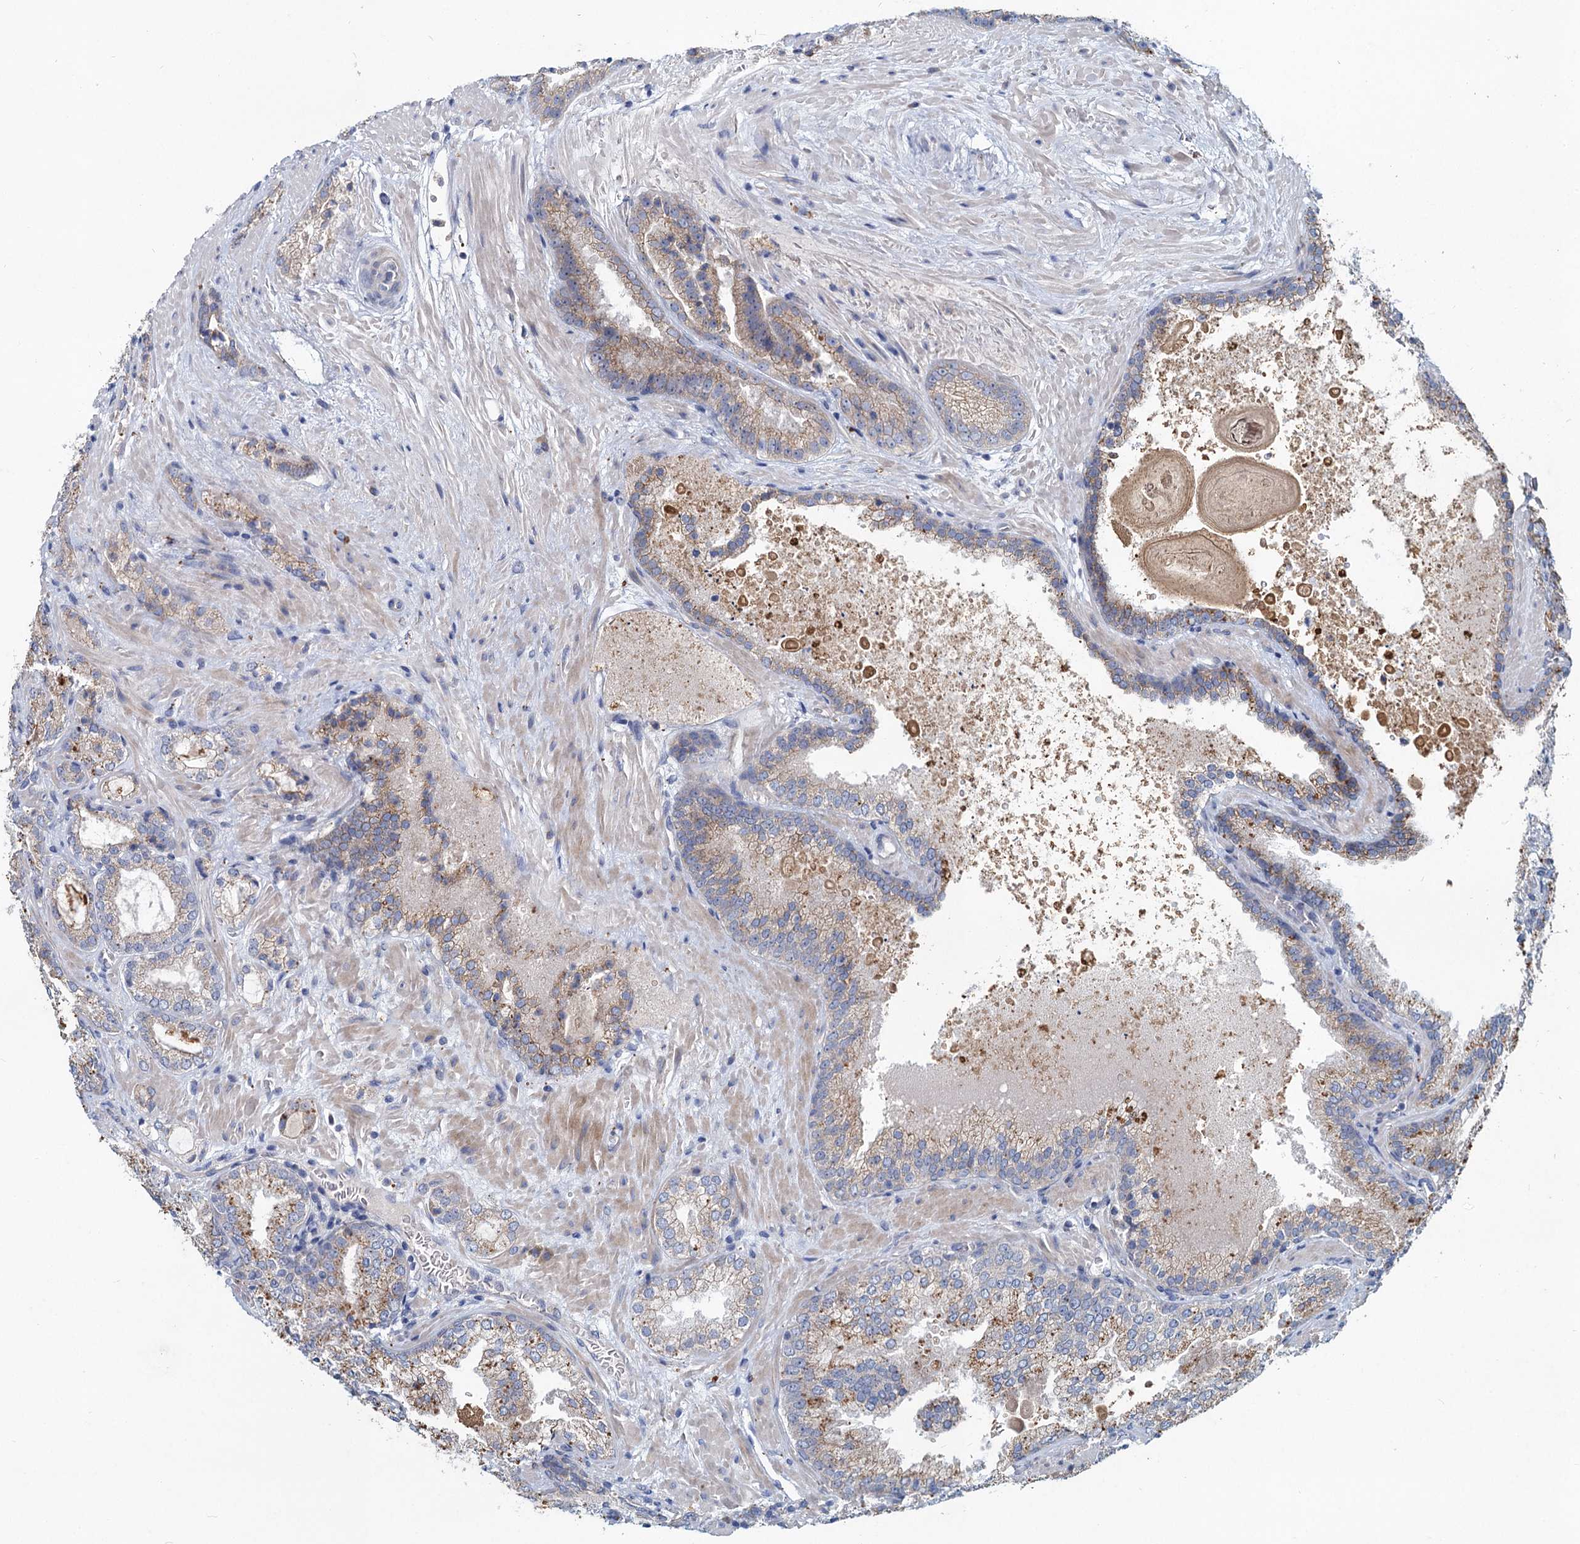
{"staining": {"intensity": "weak", "quantity": "<25%", "location": "cytoplasmic/membranous"}, "tissue": "prostate cancer", "cell_type": "Tumor cells", "image_type": "cancer", "snomed": [{"axis": "morphology", "description": "Adenocarcinoma, Low grade"}, {"axis": "topography", "description": "Prostate"}], "caption": "Immunohistochemistry (IHC) micrograph of neoplastic tissue: human prostate adenocarcinoma (low-grade) stained with DAB displays no significant protein expression in tumor cells.", "gene": "TMX2", "patient": {"sex": "male", "age": 74}}